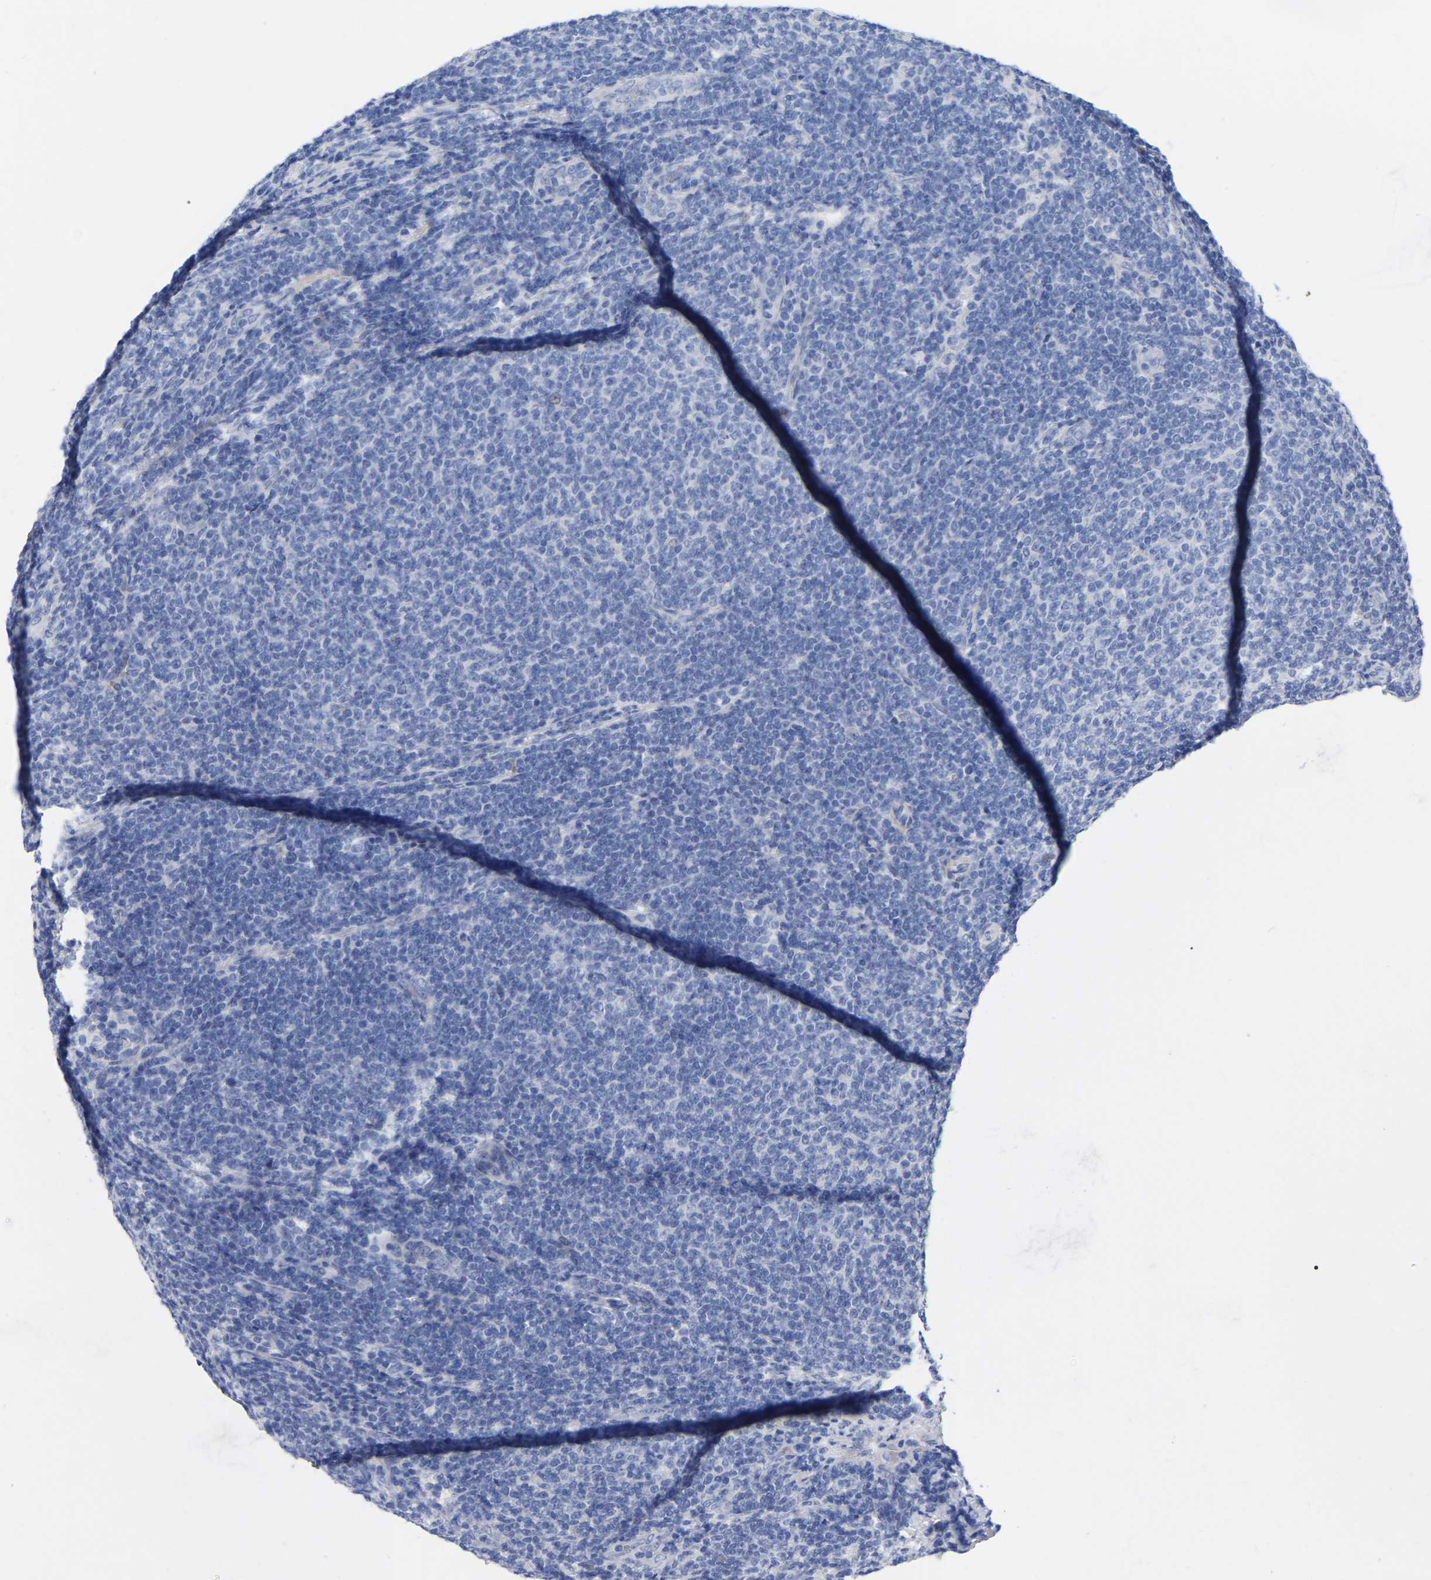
{"staining": {"intensity": "negative", "quantity": "none", "location": "none"}, "tissue": "lymphoma", "cell_type": "Tumor cells", "image_type": "cancer", "snomed": [{"axis": "morphology", "description": "Malignant lymphoma, non-Hodgkin's type, Low grade"}, {"axis": "topography", "description": "Lymph node"}], "caption": "Photomicrograph shows no significant protein expression in tumor cells of low-grade malignant lymphoma, non-Hodgkin's type.", "gene": "GDF3", "patient": {"sex": "male", "age": 66}}